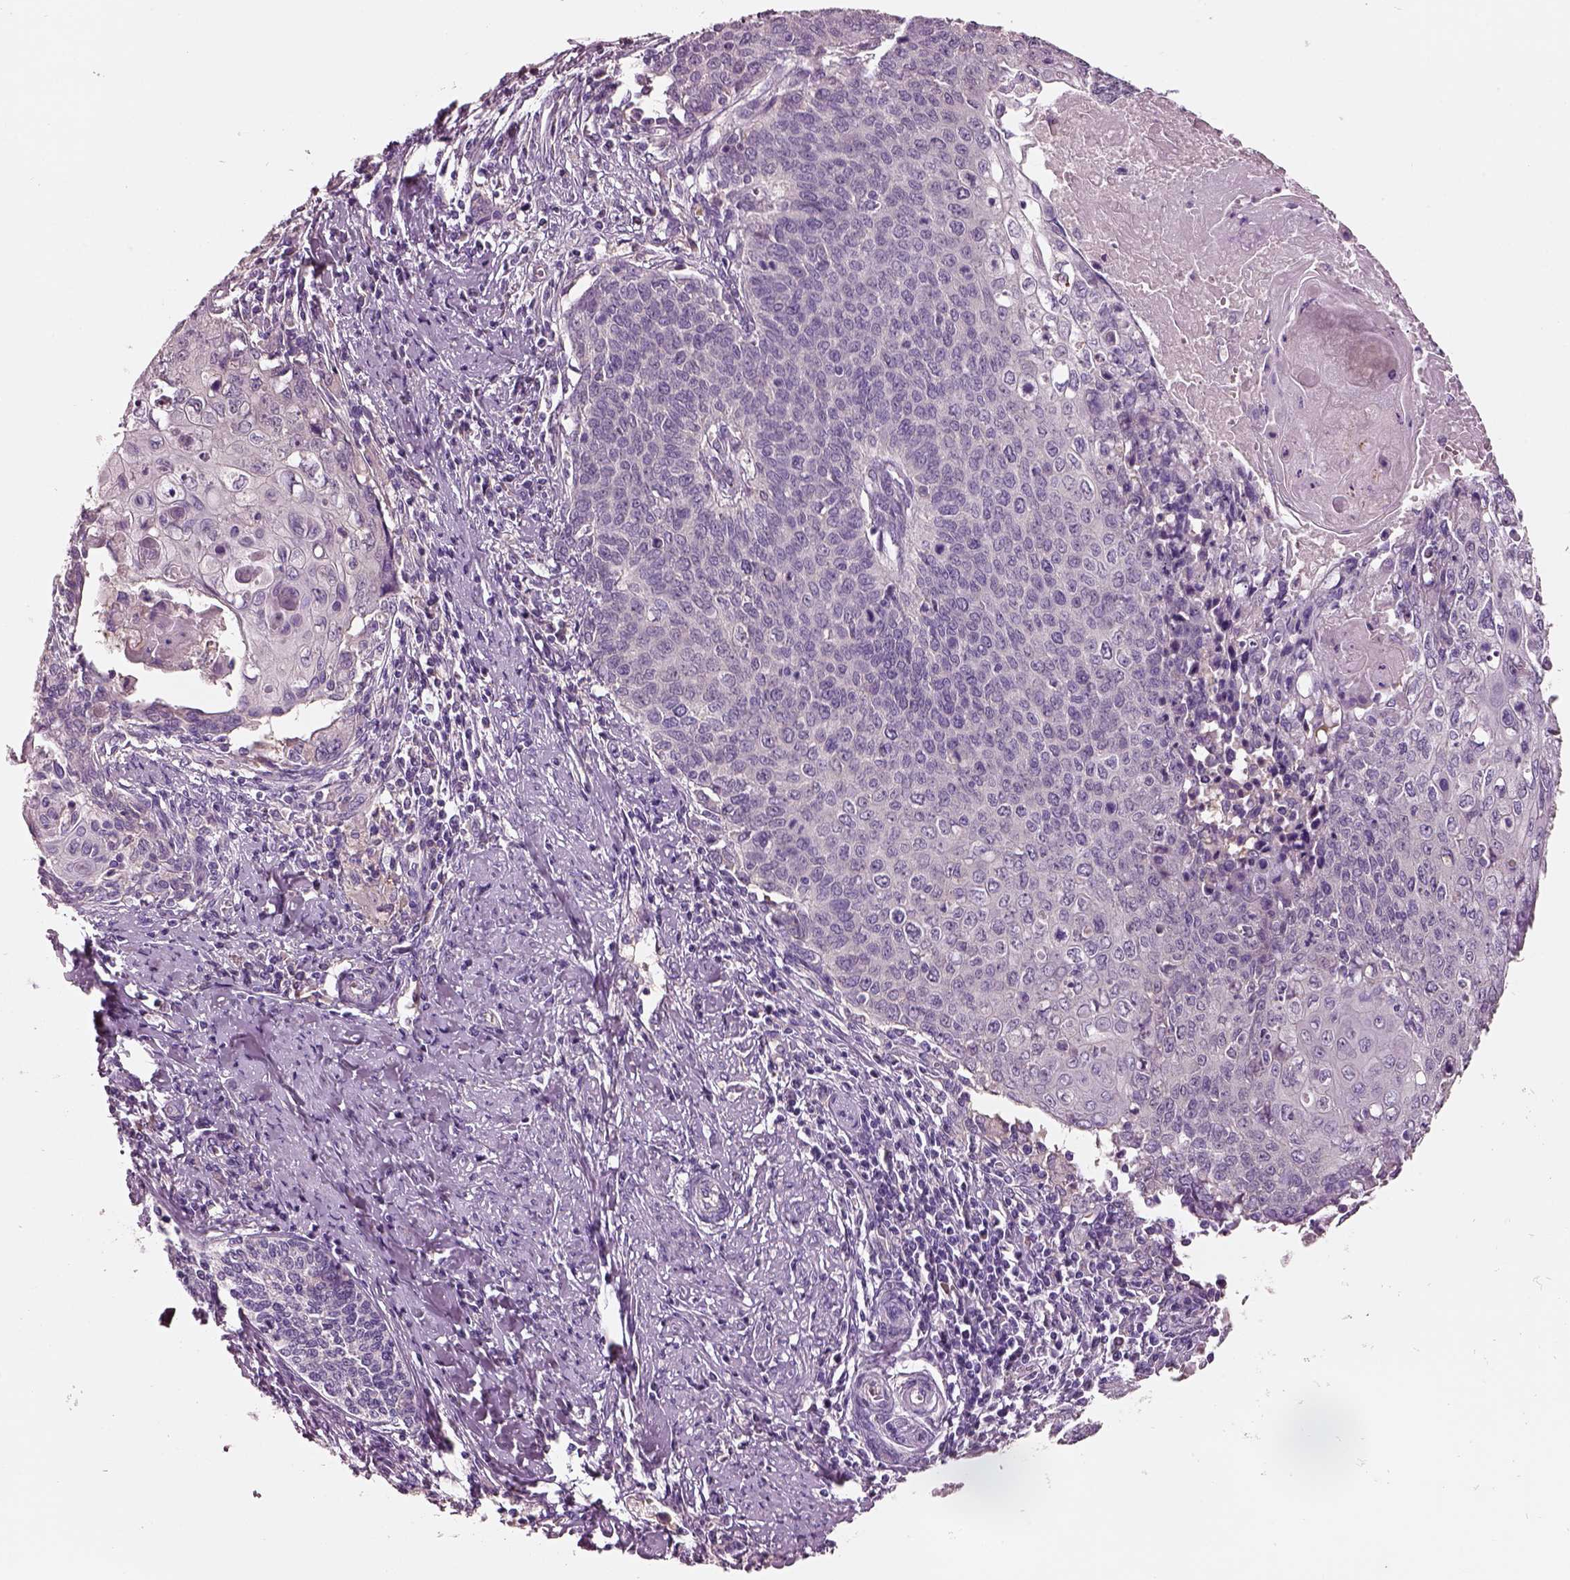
{"staining": {"intensity": "negative", "quantity": "none", "location": "none"}, "tissue": "cervical cancer", "cell_type": "Tumor cells", "image_type": "cancer", "snomed": [{"axis": "morphology", "description": "Squamous cell carcinoma, NOS"}, {"axis": "topography", "description": "Cervix"}], "caption": "An immunohistochemistry (IHC) photomicrograph of squamous cell carcinoma (cervical) is shown. There is no staining in tumor cells of squamous cell carcinoma (cervical).", "gene": "ELSPBP1", "patient": {"sex": "female", "age": 39}}